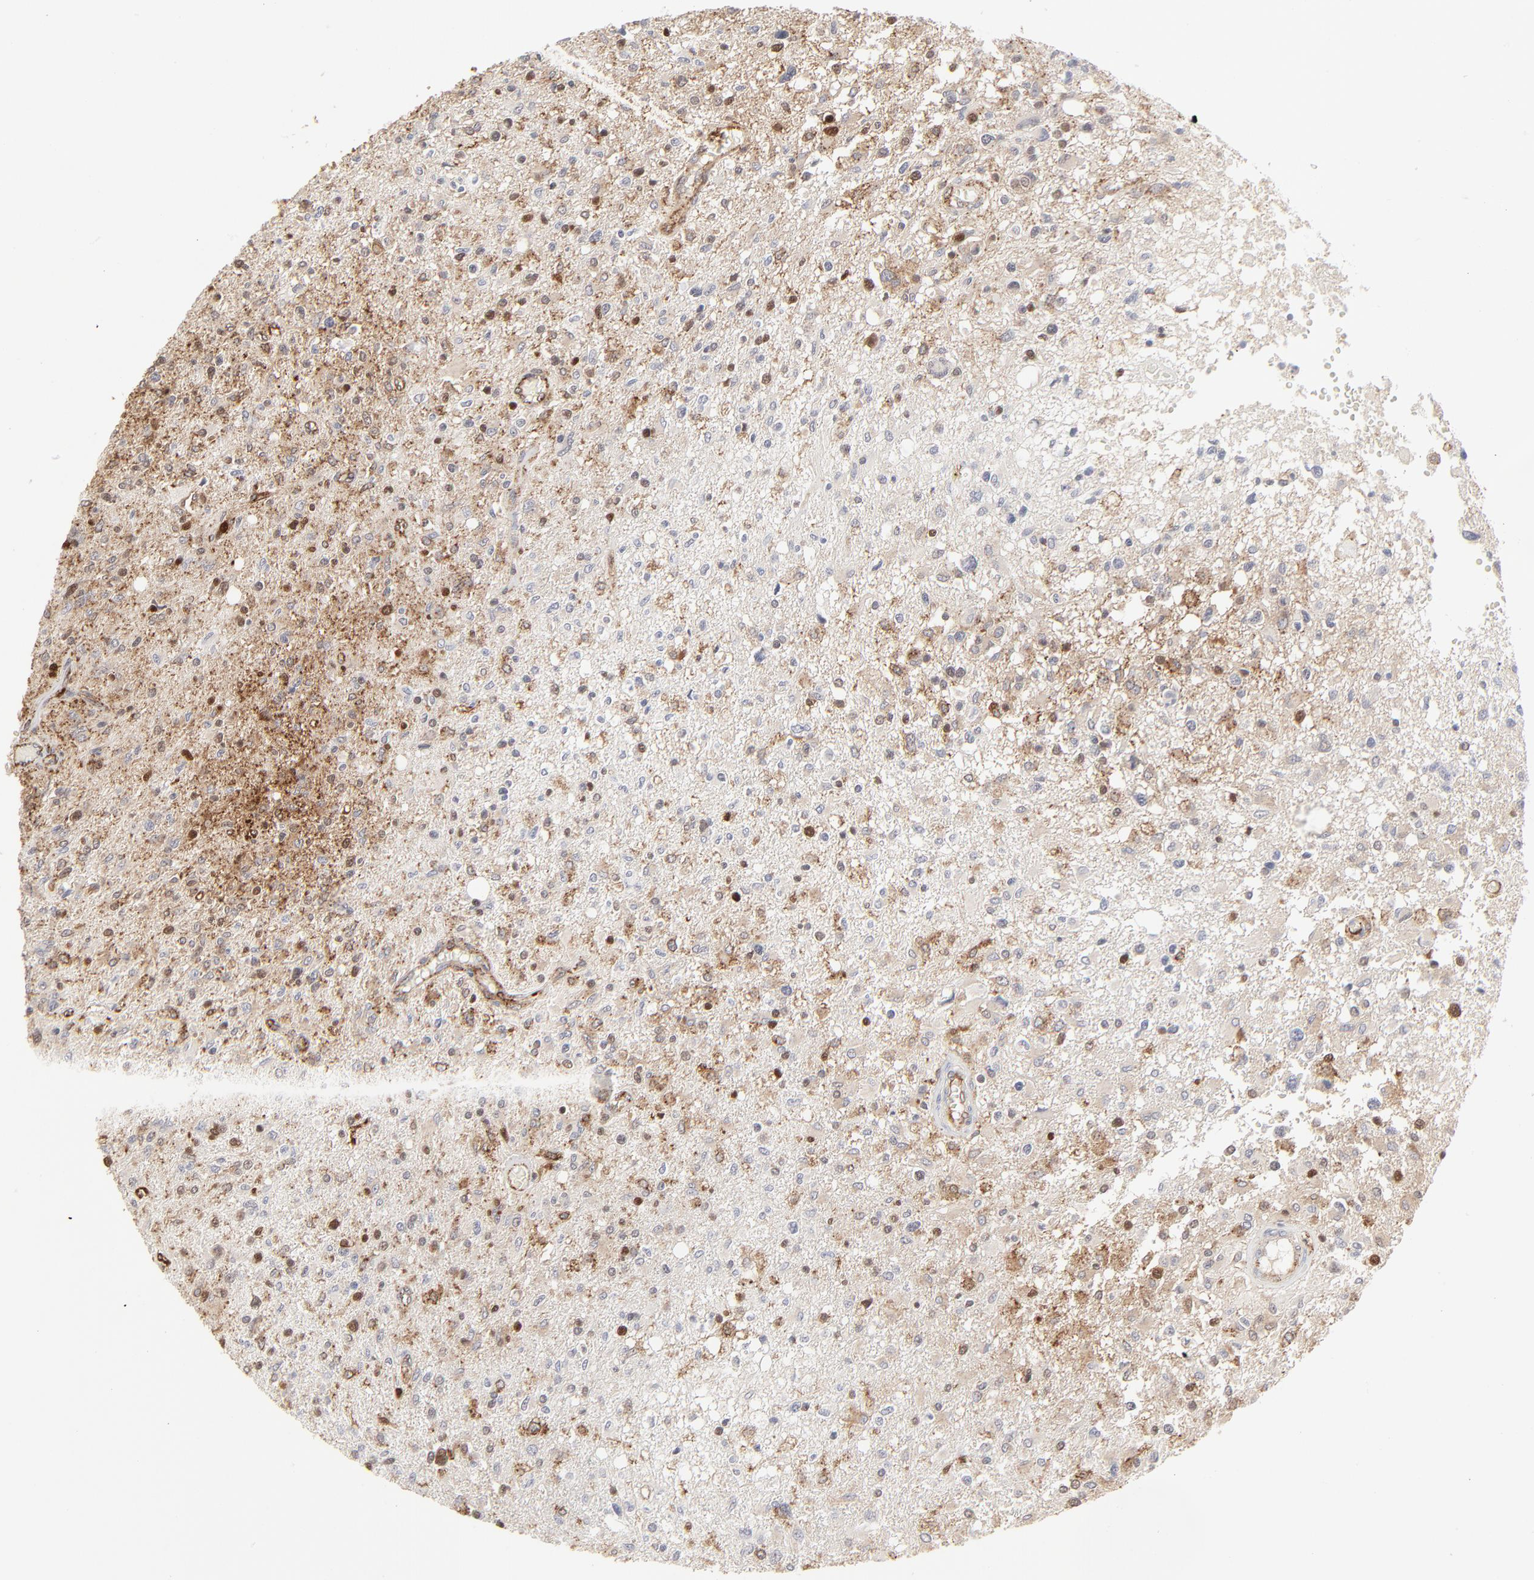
{"staining": {"intensity": "moderate", "quantity": "<25%", "location": "nuclear"}, "tissue": "glioma", "cell_type": "Tumor cells", "image_type": "cancer", "snomed": [{"axis": "morphology", "description": "Glioma, malignant, High grade"}, {"axis": "topography", "description": "Cerebral cortex"}], "caption": "IHC micrograph of neoplastic tissue: human glioma stained using immunohistochemistry (IHC) exhibits low levels of moderate protein expression localized specifically in the nuclear of tumor cells, appearing as a nuclear brown color.", "gene": "CDK6", "patient": {"sex": "male", "age": 76}}